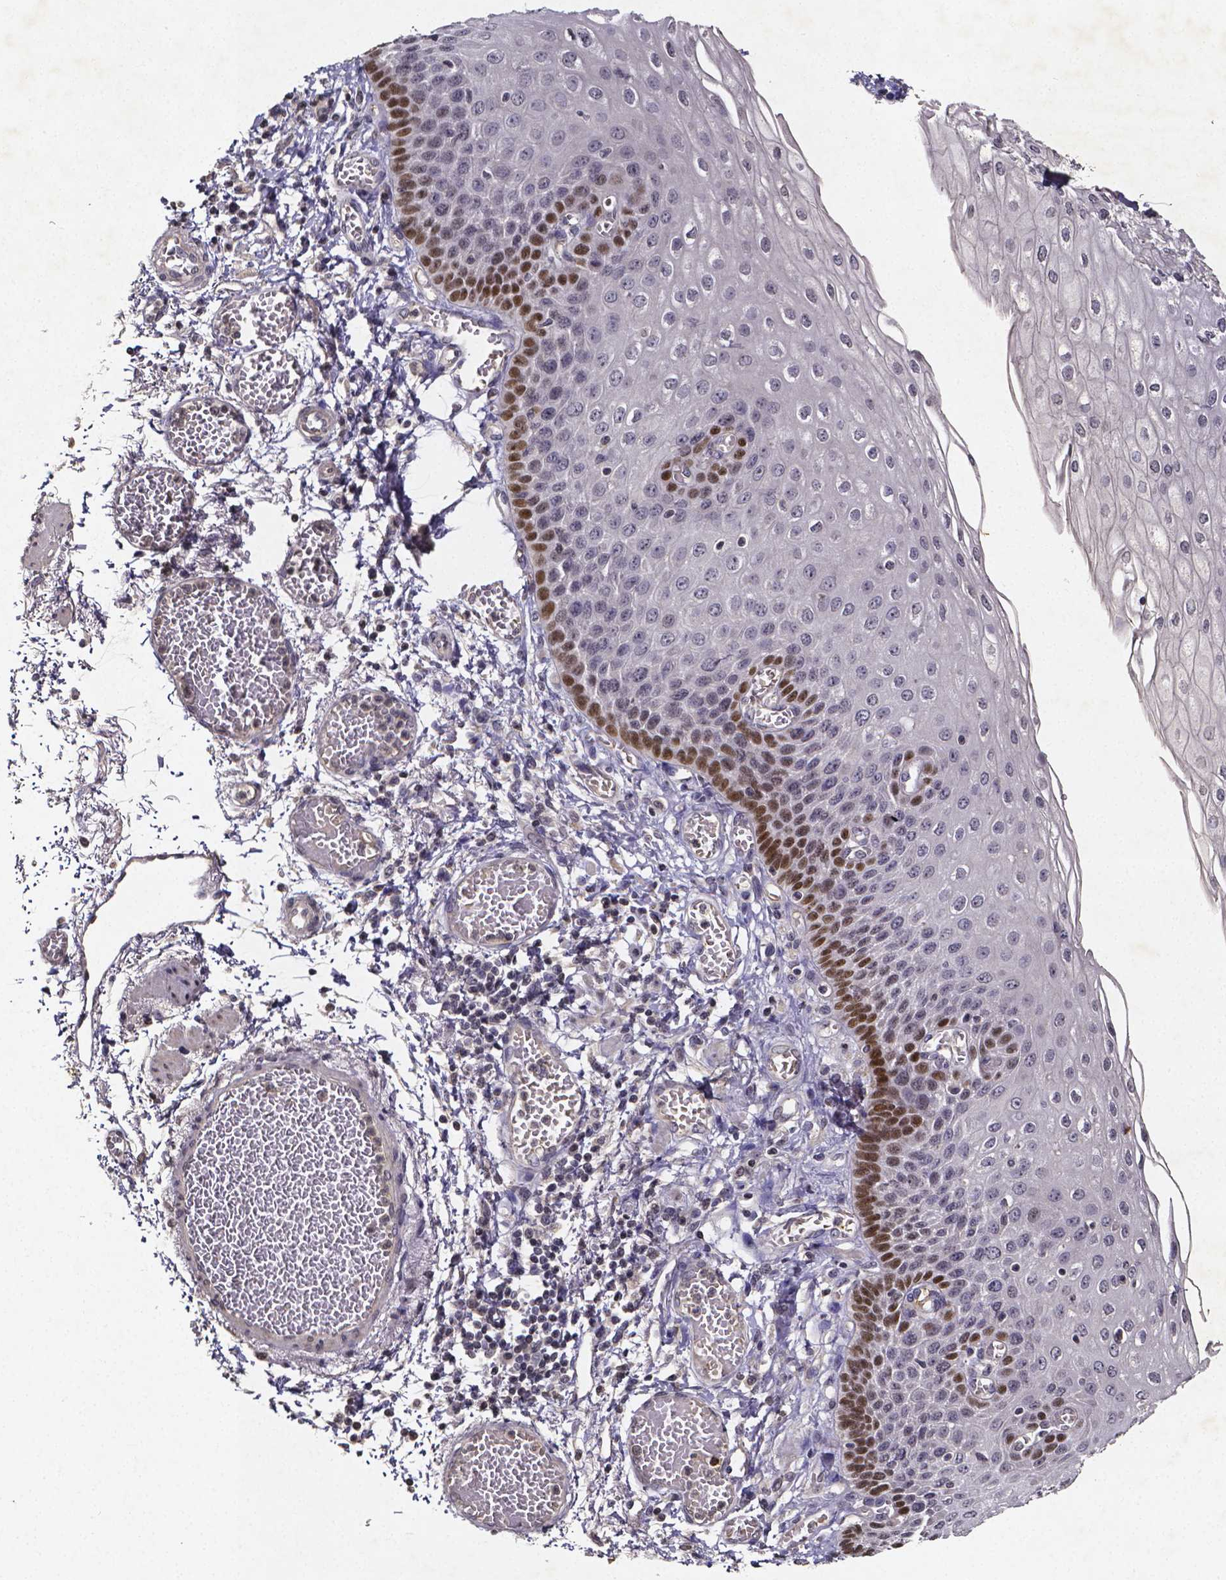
{"staining": {"intensity": "strong", "quantity": "<25%", "location": "nuclear"}, "tissue": "esophagus", "cell_type": "Squamous epithelial cells", "image_type": "normal", "snomed": [{"axis": "morphology", "description": "Normal tissue, NOS"}, {"axis": "morphology", "description": "Adenocarcinoma, NOS"}, {"axis": "topography", "description": "Esophagus"}], "caption": "Immunohistochemical staining of normal esophagus exhibits <25% levels of strong nuclear protein expression in approximately <25% of squamous epithelial cells. The protein is shown in brown color, while the nuclei are stained blue.", "gene": "TP73", "patient": {"sex": "male", "age": 81}}